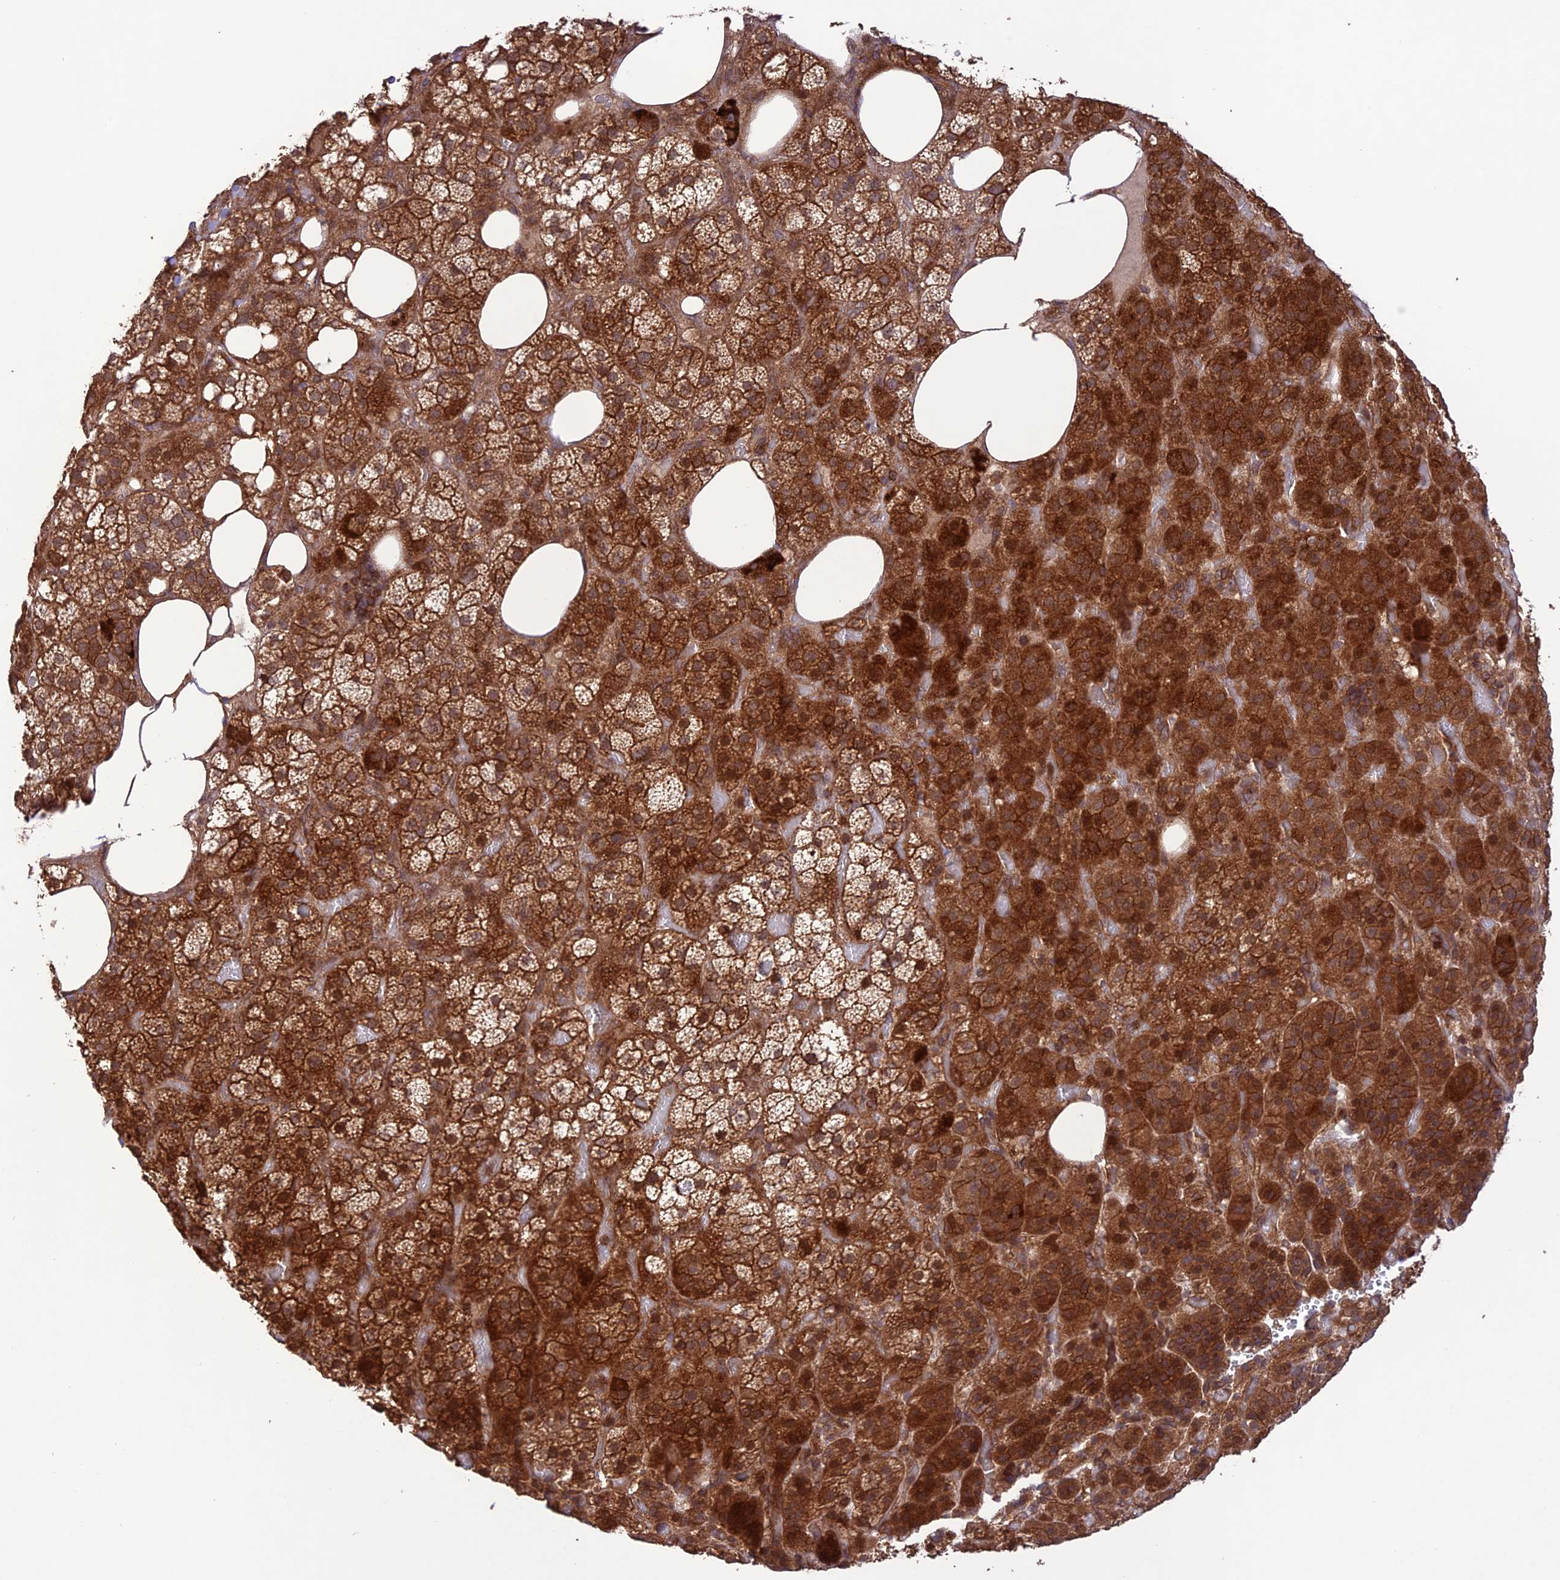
{"staining": {"intensity": "strong", "quantity": ">75%", "location": "cytoplasmic/membranous"}, "tissue": "adrenal gland", "cell_type": "Glandular cells", "image_type": "normal", "snomed": [{"axis": "morphology", "description": "Normal tissue, NOS"}, {"axis": "topography", "description": "Adrenal gland"}], "caption": "This is a micrograph of immunohistochemistry (IHC) staining of benign adrenal gland, which shows strong staining in the cytoplasmic/membranous of glandular cells.", "gene": "FCHSD1", "patient": {"sex": "female", "age": 59}}